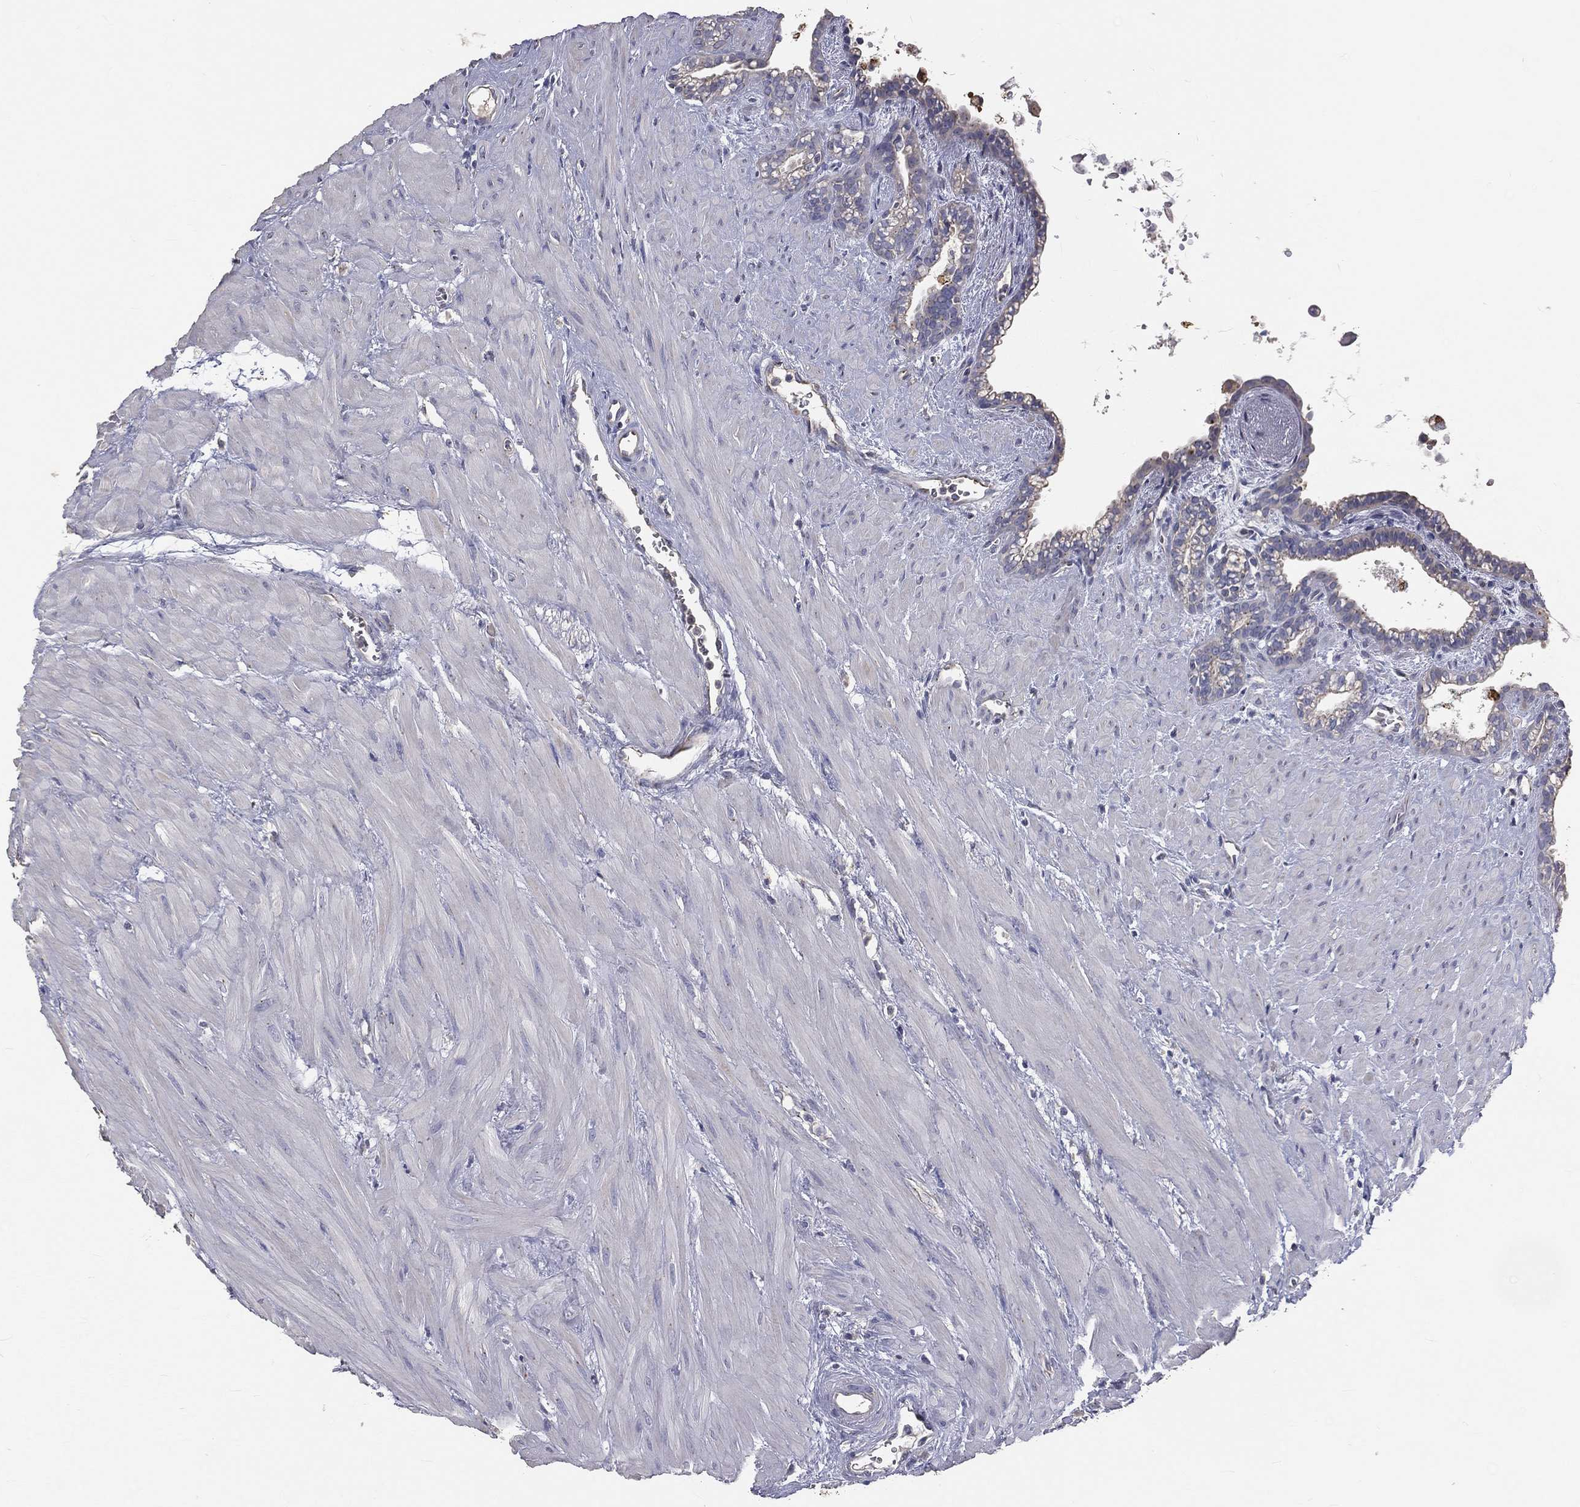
{"staining": {"intensity": "negative", "quantity": "none", "location": "none"}, "tissue": "seminal vesicle", "cell_type": "Glandular cells", "image_type": "normal", "snomed": [{"axis": "morphology", "description": "Normal tissue, NOS"}, {"axis": "morphology", "description": "Urothelial carcinoma, NOS"}, {"axis": "topography", "description": "Urinary bladder"}, {"axis": "topography", "description": "Seminal veicle"}], "caption": "DAB (3,3'-diaminobenzidine) immunohistochemical staining of normal seminal vesicle exhibits no significant positivity in glandular cells. (Stains: DAB (3,3'-diaminobenzidine) IHC with hematoxylin counter stain, Microscopy: brightfield microscopy at high magnification).", "gene": "CROCC", "patient": {"sex": "male", "age": 76}}